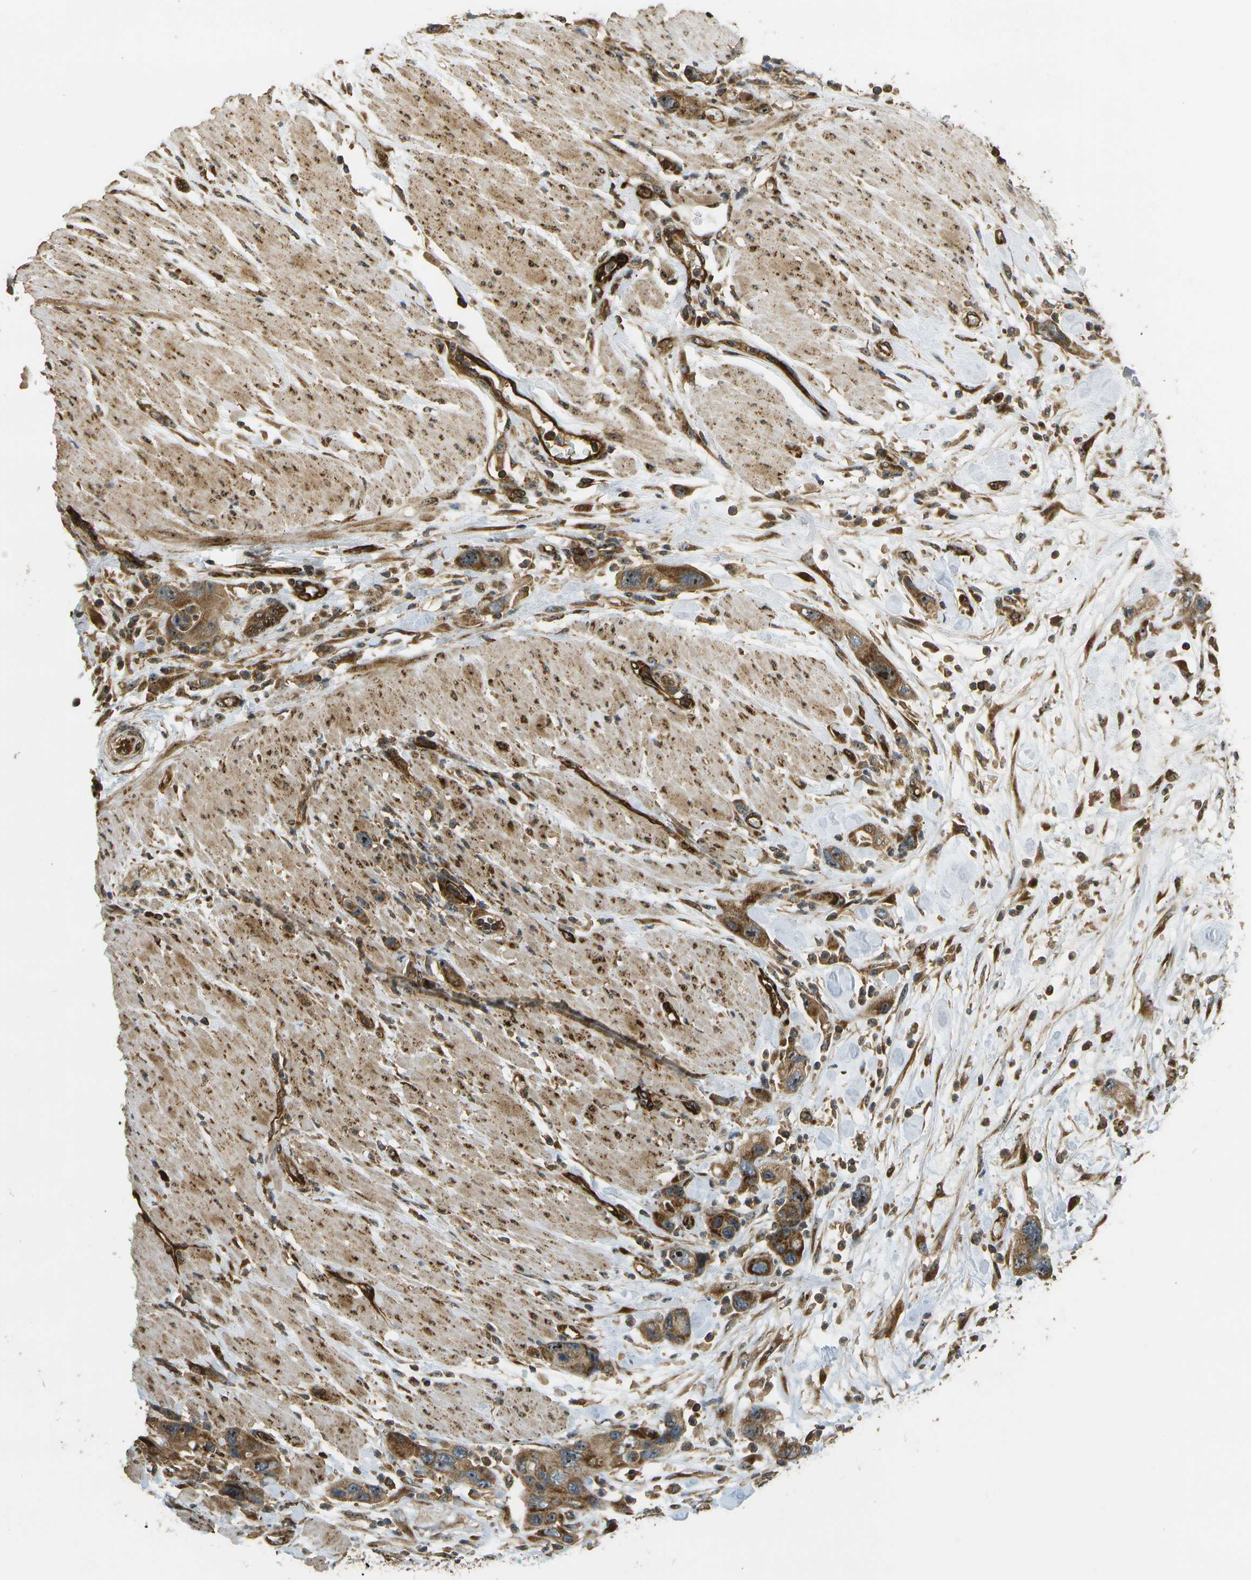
{"staining": {"intensity": "moderate", "quantity": ">75%", "location": "cytoplasmic/membranous,nuclear"}, "tissue": "pancreatic cancer", "cell_type": "Tumor cells", "image_type": "cancer", "snomed": [{"axis": "morphology", "description": "Normal tissue, NOS"}, {"axis": "morphology", "description": "Adenocarcinoma, NOS"}, {"axis": "topography", "description": "Pancreas"}], "caption": "Immunohistochemistry (DAB) staining of human pancreatic cancer shows moderate cytoplasmic/membranous and nuclear protein positivity in about >75% of tumor cells.", "gene": "LRP12", "patient": {"sex": "female", "age": 71}}